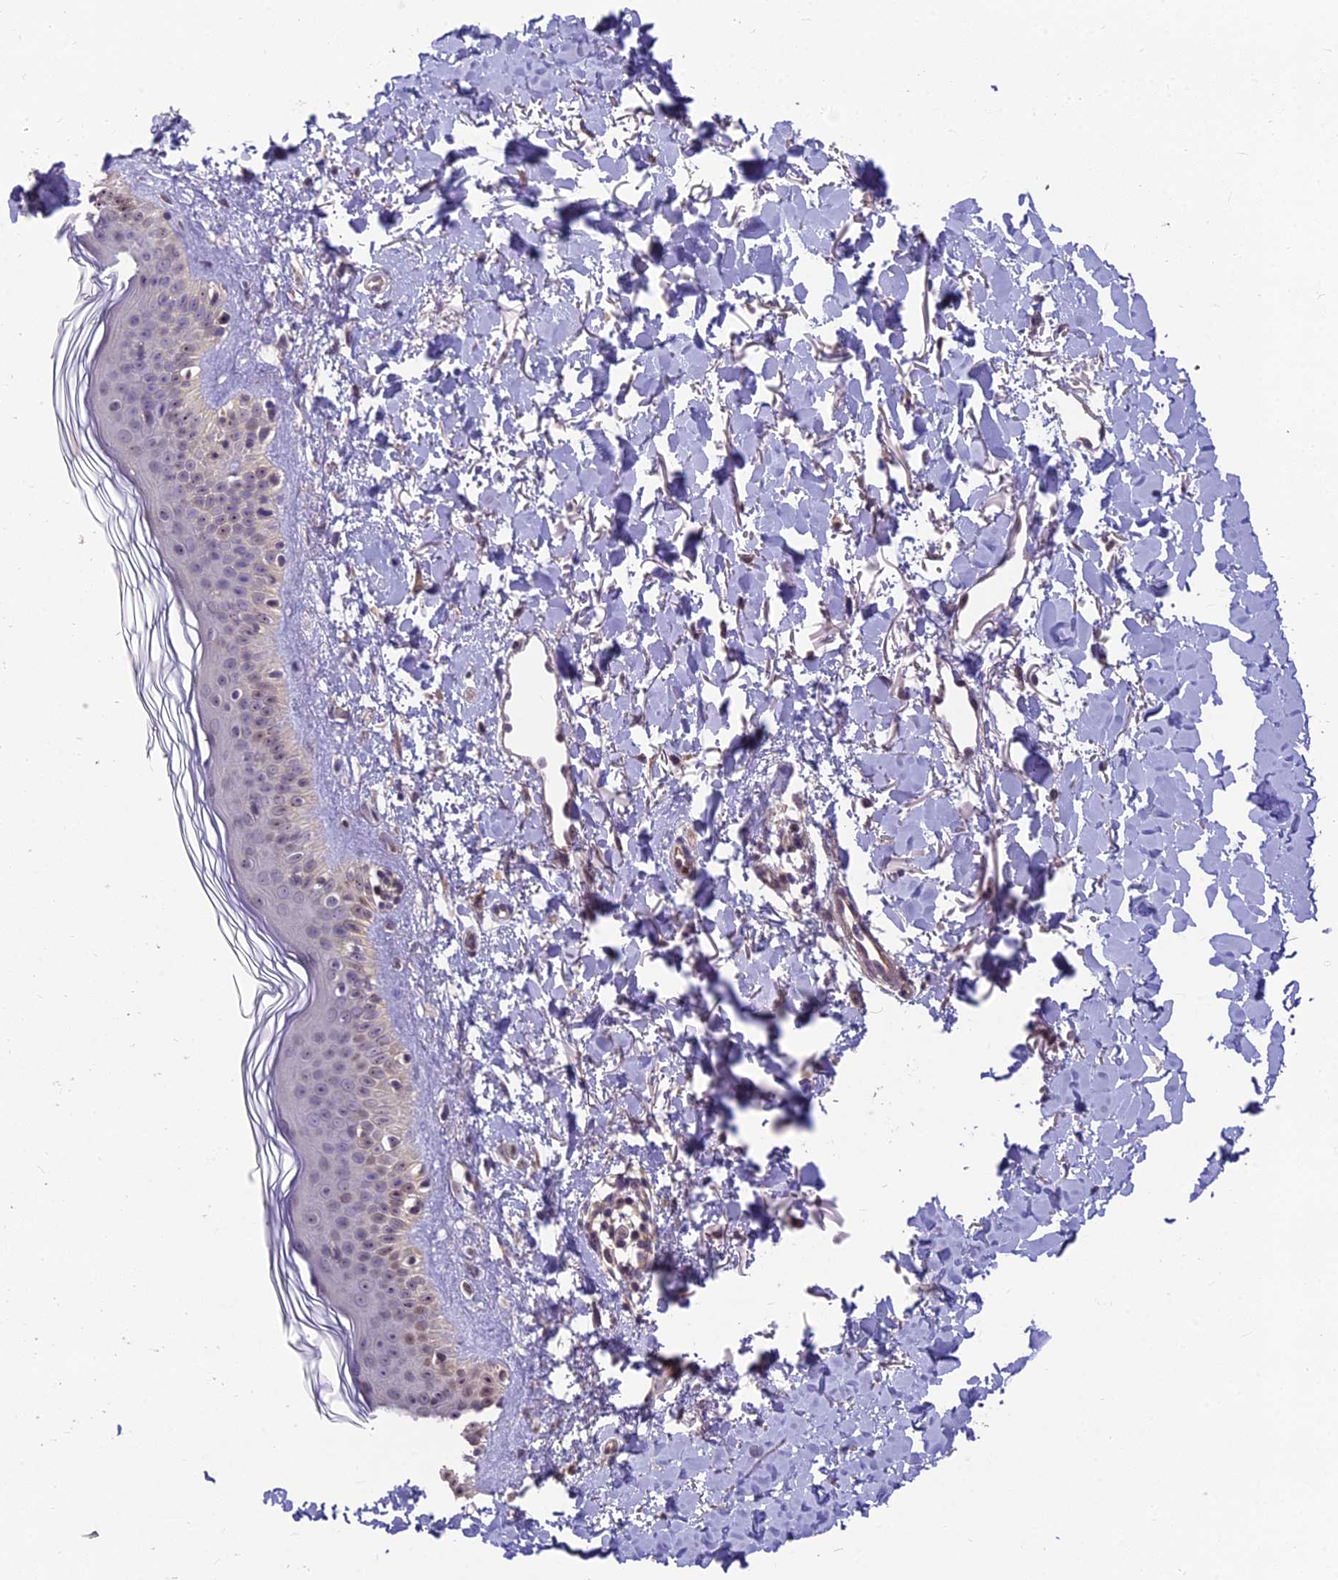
{"staining": {"intensity": "moderate", "quantity": ">75%", "location": "nuclear"}, "tissue": "skin", "cell_type": "Fibroblasts", "image_type": "normal", "snomed": [{"axis": "morphology", "description": "Normal tissue, NOS"}, {"axis": "topography", "description": "Skin"}], "caption": "Moderate nuclear protein positivity is seen in about >75% of fibroblasts in skin. Immunohistochemistry (ihc) stains the protein in brown and the nuclei are stained blue.", "gene": "ZNF333", "patient": {"sex": "female", "age": 58}}